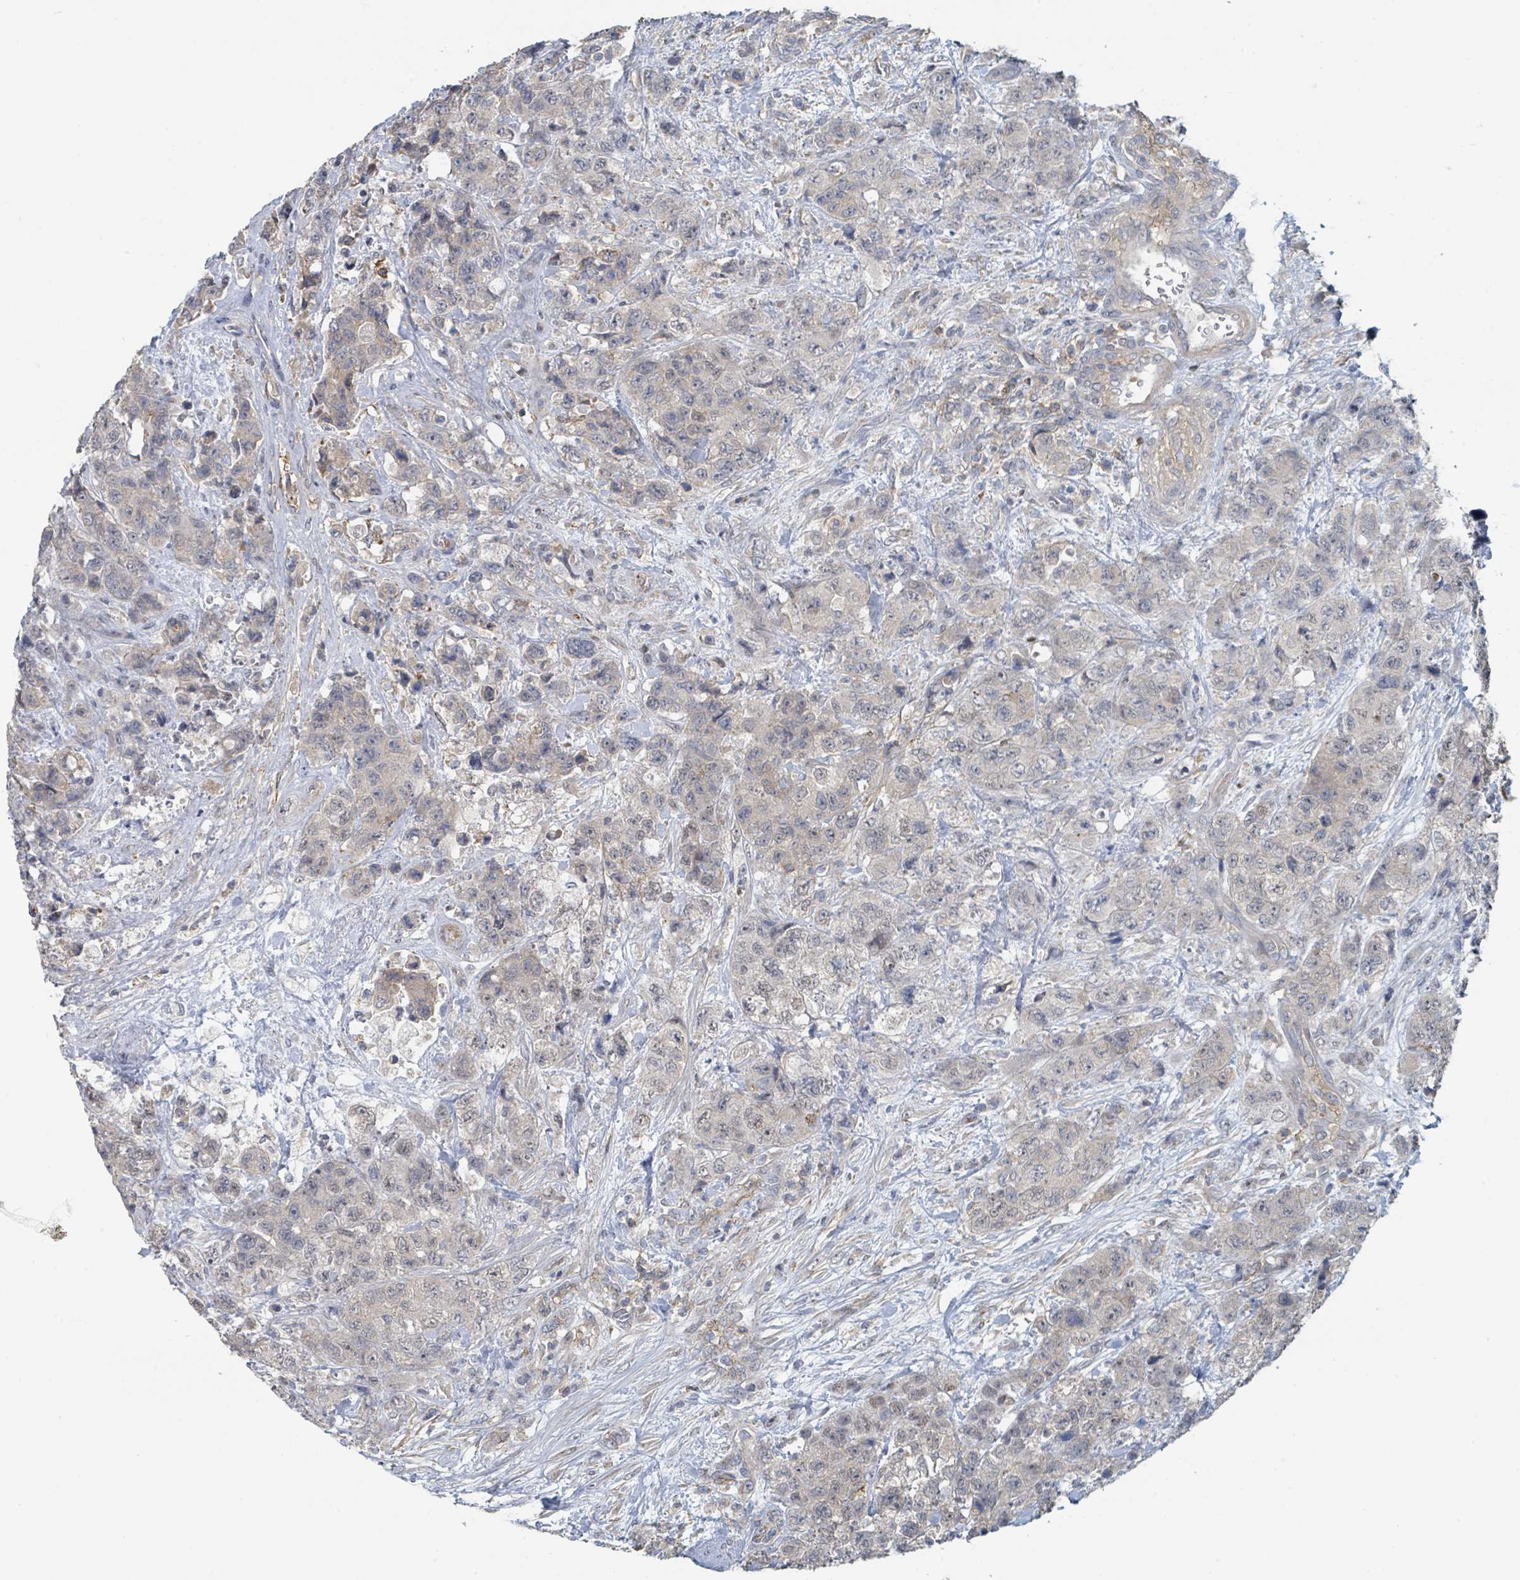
{"staining": {"intensity": "negative", "quantity": "none", "location": "none"}, "tissue": "urothelial cancer", "cell_type": "Tumor cells", "image_type": "cancer", "snomed": [{"axis": "morphology", "description": "Urothelial carcinoma, High grade"}, {"axis": "topography", "description": "Urinary bladder"}], "caption": "This is a image of immunohistochemistry staining of high-grade urothelial carcinoma, which shows no expression in tumor cells.", "gene": "LRRC42", "patient": {"sex": "female", "age": 78}}